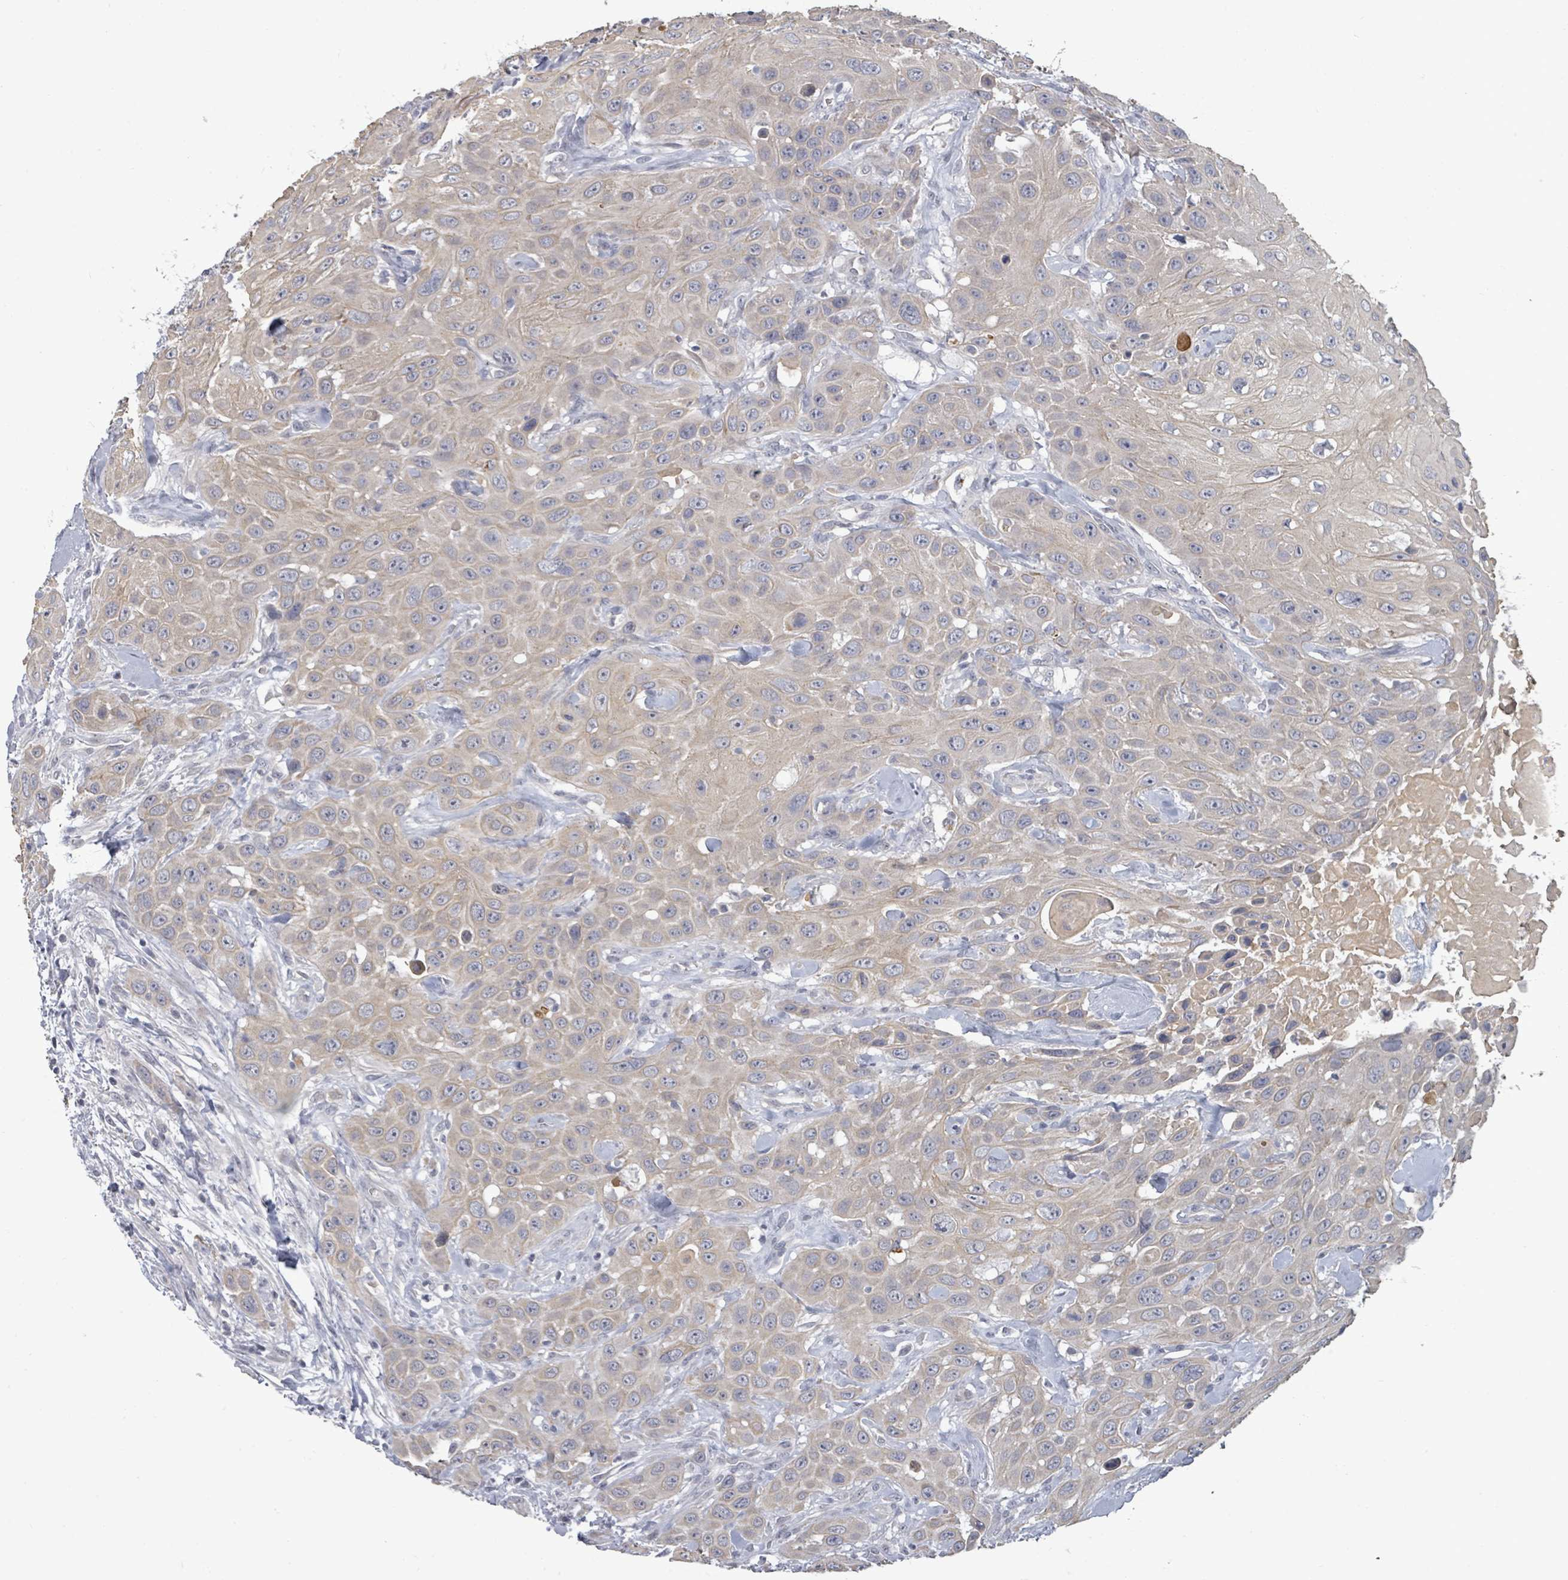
{"staining": {"intensity": "weak", "quantity": "25%-75%", "location": "cytoplasmic/membranous"}, "tissue": "head and neck cancer", "cell_type": "Tumor cells", "image_type": "cancer", "snomed": [{"axis": "morphology", "description": "Squamous cell carcinoma, NOS"}, {"axis": "topography", "description": "Head-Neck"}], "caption": "Immunohistochemical staining of human squamous cell carcinoma (head and neck) displays weak cytoplasmic/membranous protein staining in approximately 25%-75% of tumor cells. Nuclei are stained in blue.", "gene": "ASB12", "patient": {"sex": "male", "age": 81}}